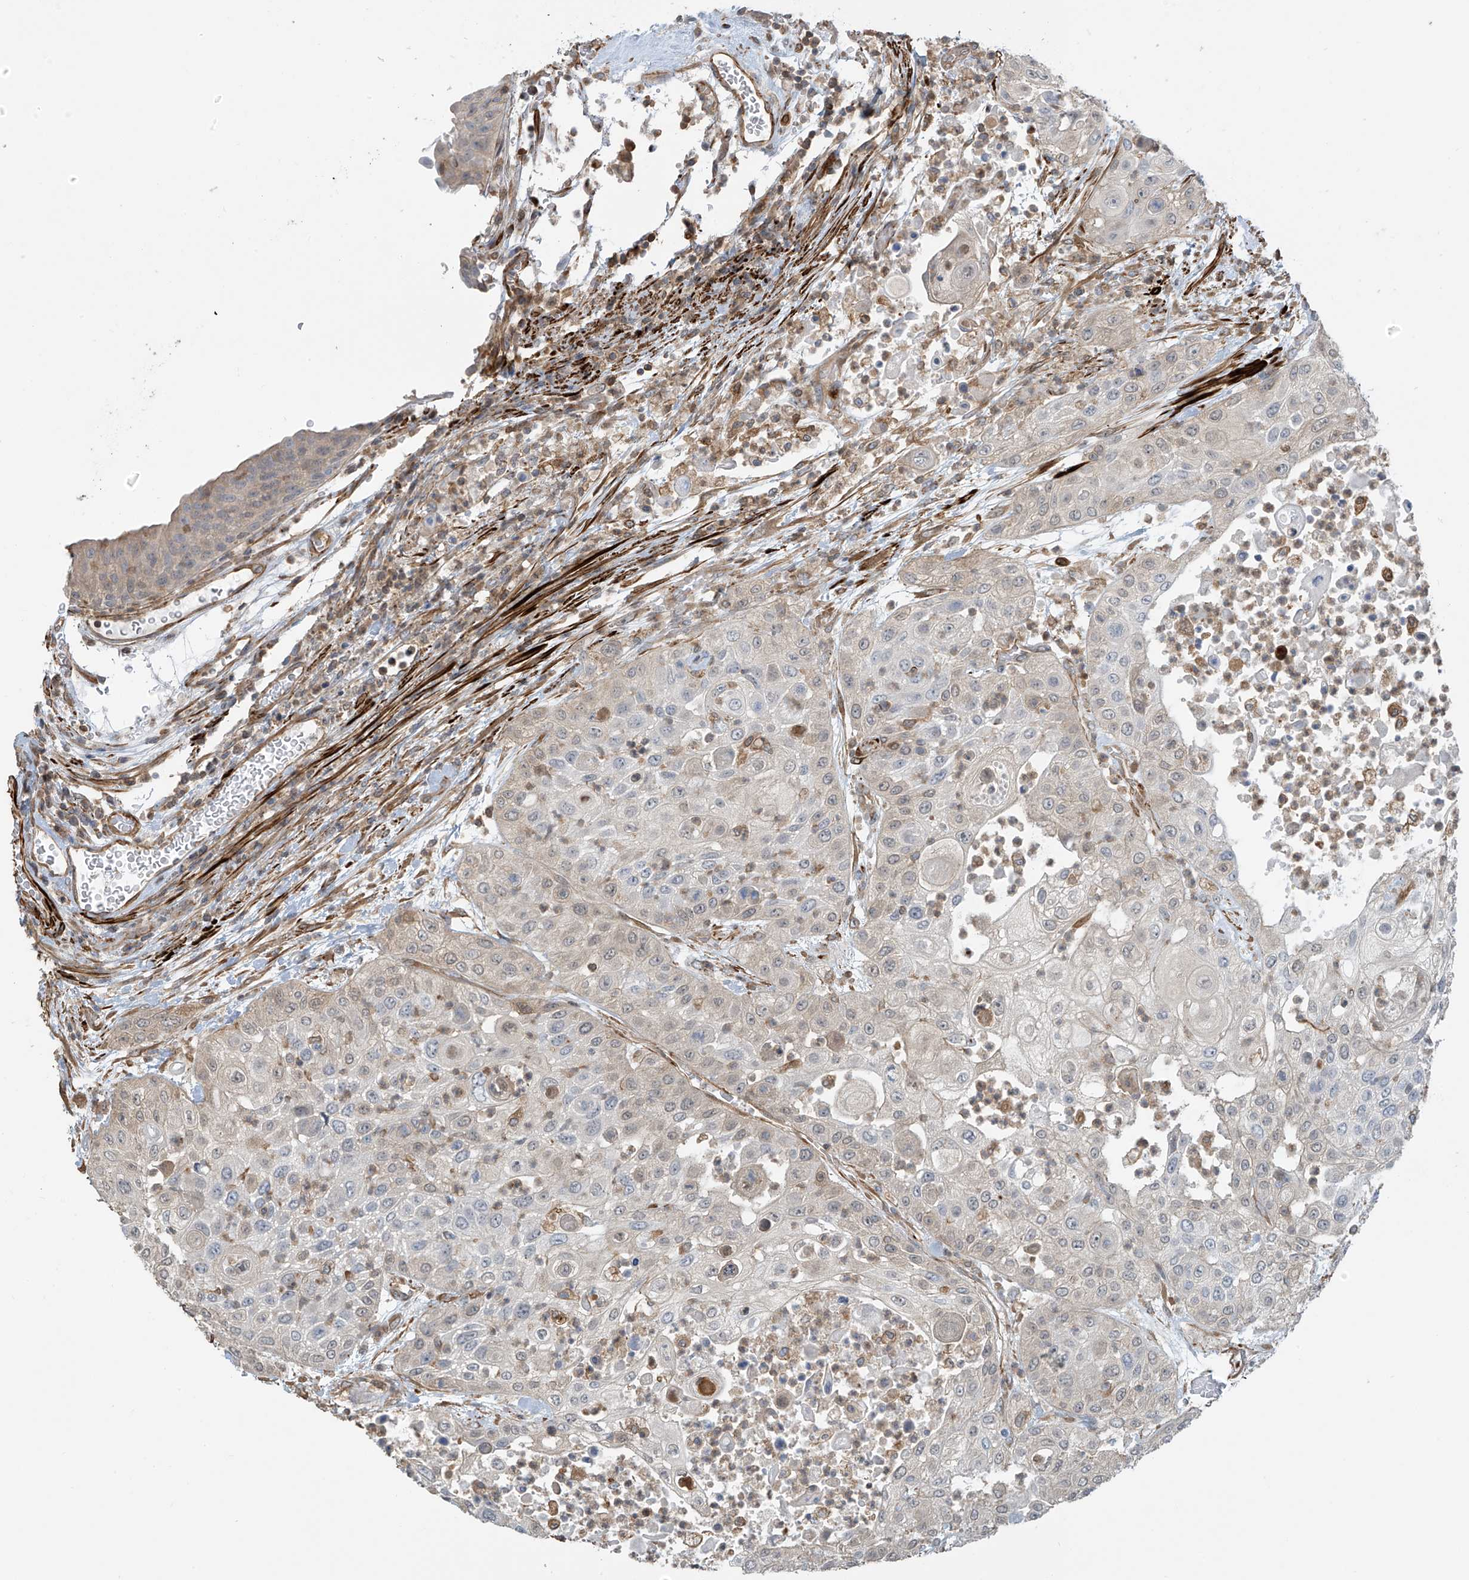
{"staining": {"intensity": "negative", "quantity": "none", "location": "none"}, "tissue": "urothelial cancer", "cell_type": "Tumor cells", "image_type": "cancer", "snomed": [{"axis": "morphology", "description": "Urothelial carcinoma, High grade"}, {"axis": "topography", "description": "Urinary bladder"}], "caption": "IHC of human urothelial cancer reveals no positivity in tumor cells.", "gene": "SH3BGRL3", "patient": {"sex": "female", "age": 79}}